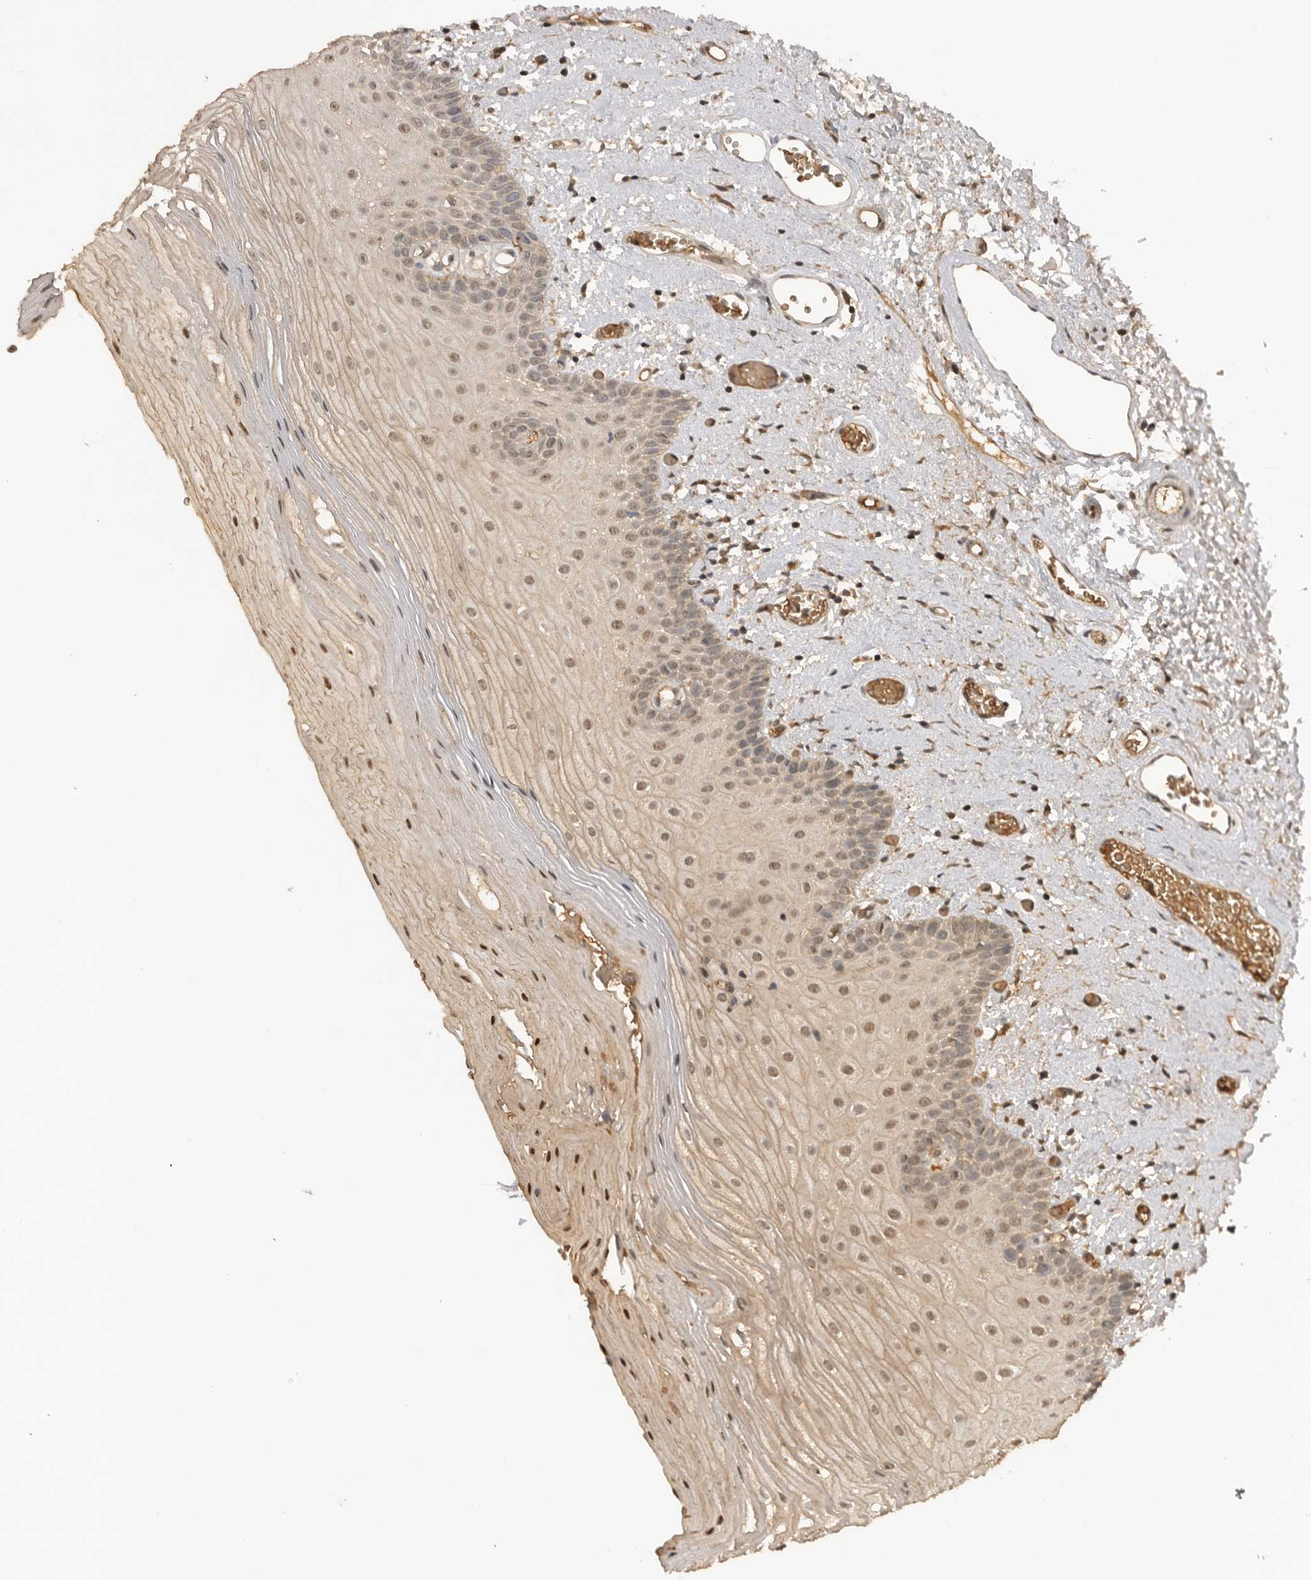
{"staining": {"intensity": "moderate", "quantity": ">75%", "location": "nuclear"}, "tissue": "oral mucosa", "cell_type": "Squamous epithelial cells", "image_type": "normal", "snomed": [{"axis": "morphology", "description": "Normal tissue, NOS"}, {"axis": "topography", "description": "Oral tissue"}], "caption": "Oral mucosa stained with DAB immunohistochemistry demonstrates medium levels of moderate nuclear staining in approximately >75% of squamous epithelial cells.", "gene": "ASPSCR1", "patient": {"sex": "male", "age": 52}}